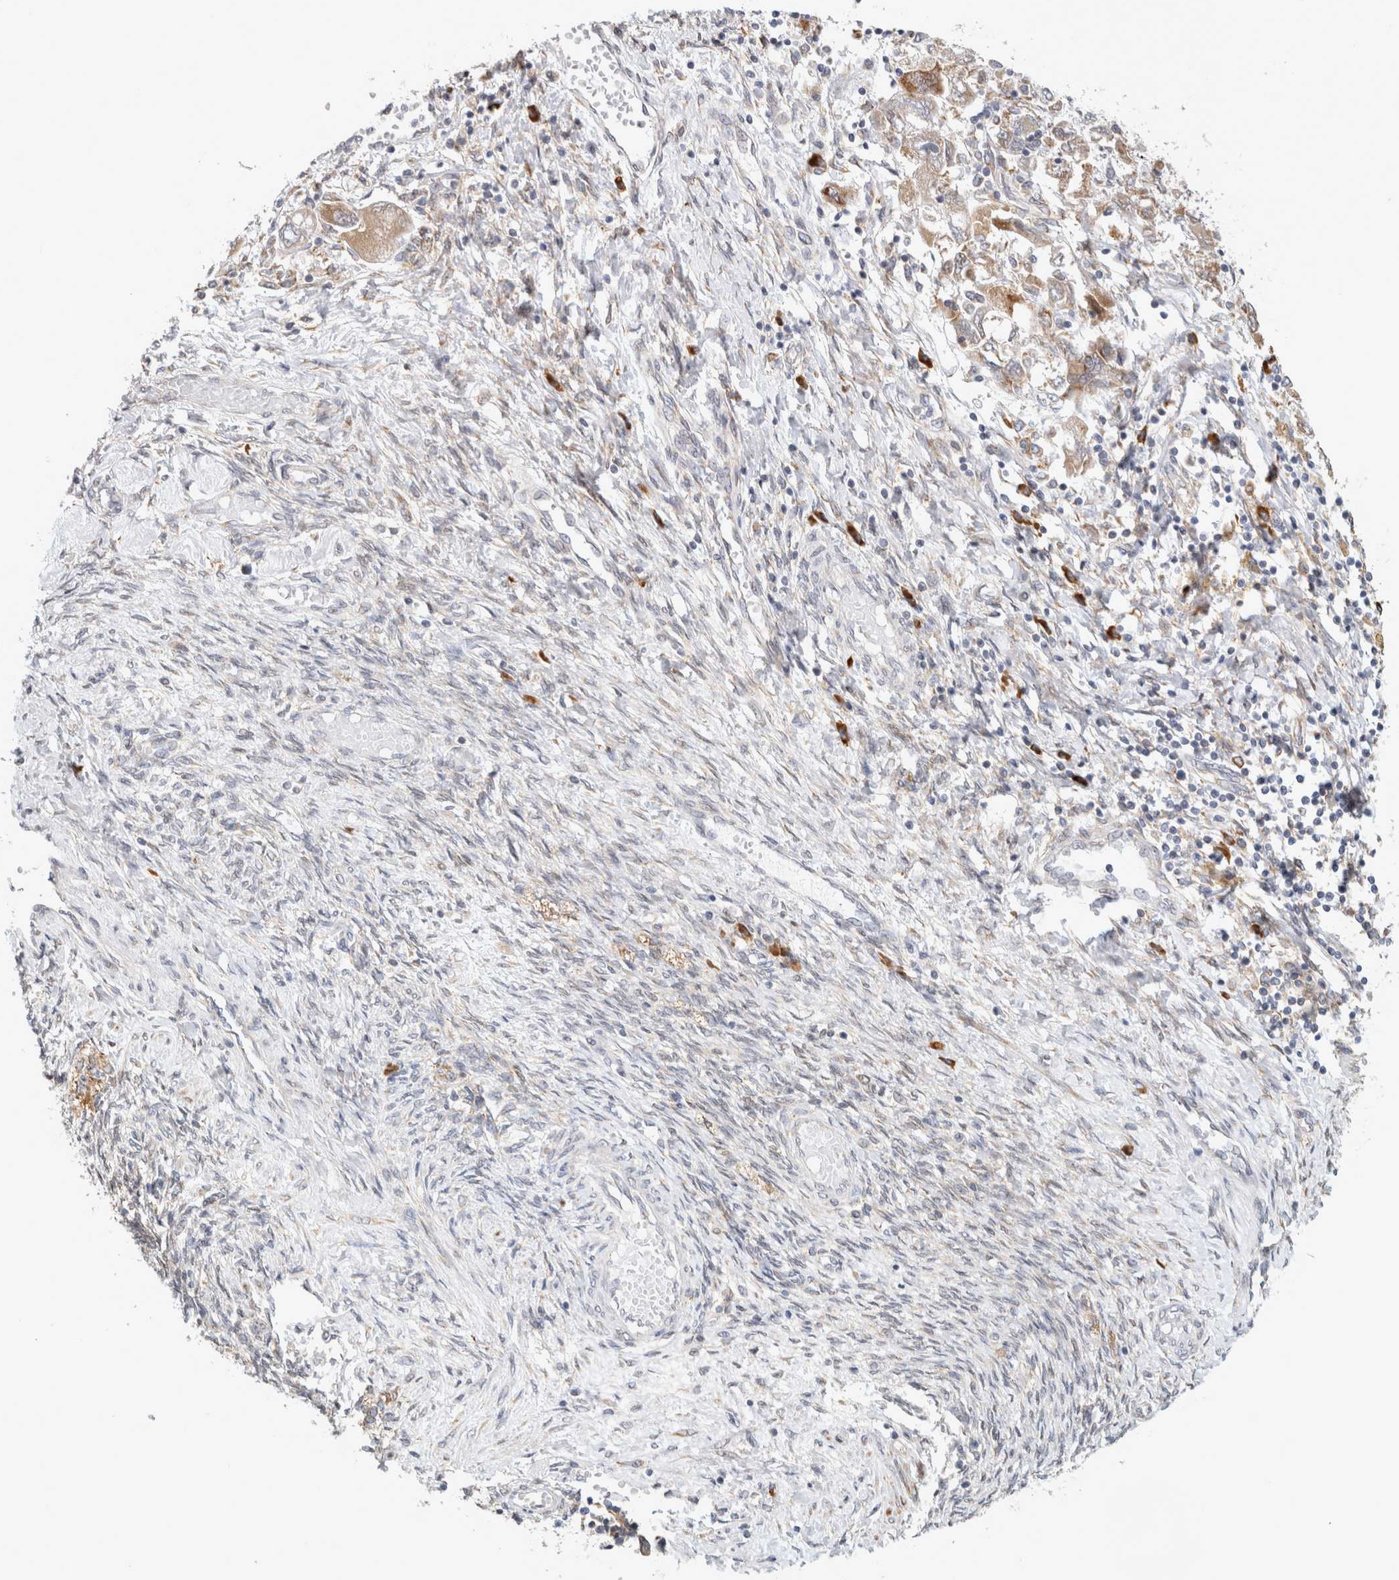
{"staining": {"intensity": "moderate", "quantity": ">75%", "location": "cytoplasmic/membranous"}, "tissue": "ovarian cancer", "cell_type": "Tumor cells", "image_type": "cancer", "snomed": [{"axis": "morphology", "description": "Carcinoma, NOS"}, {"axis": "morphology", "description": "Cystadenocarcinoma, serous, NOS"}, {"axis": "topography", "description": "Ovary"}], "caption": "The micrograph demonstrates immunohistochemical staining of ovarian carcinoma. There is moderate cytoplasmic/membranous staining is seen in about >75% of tumor cells. (IHC, brightfield microscopy, high magnification).", "gene": "RPN2", "patient": {"sex": "female", "age": 69}}